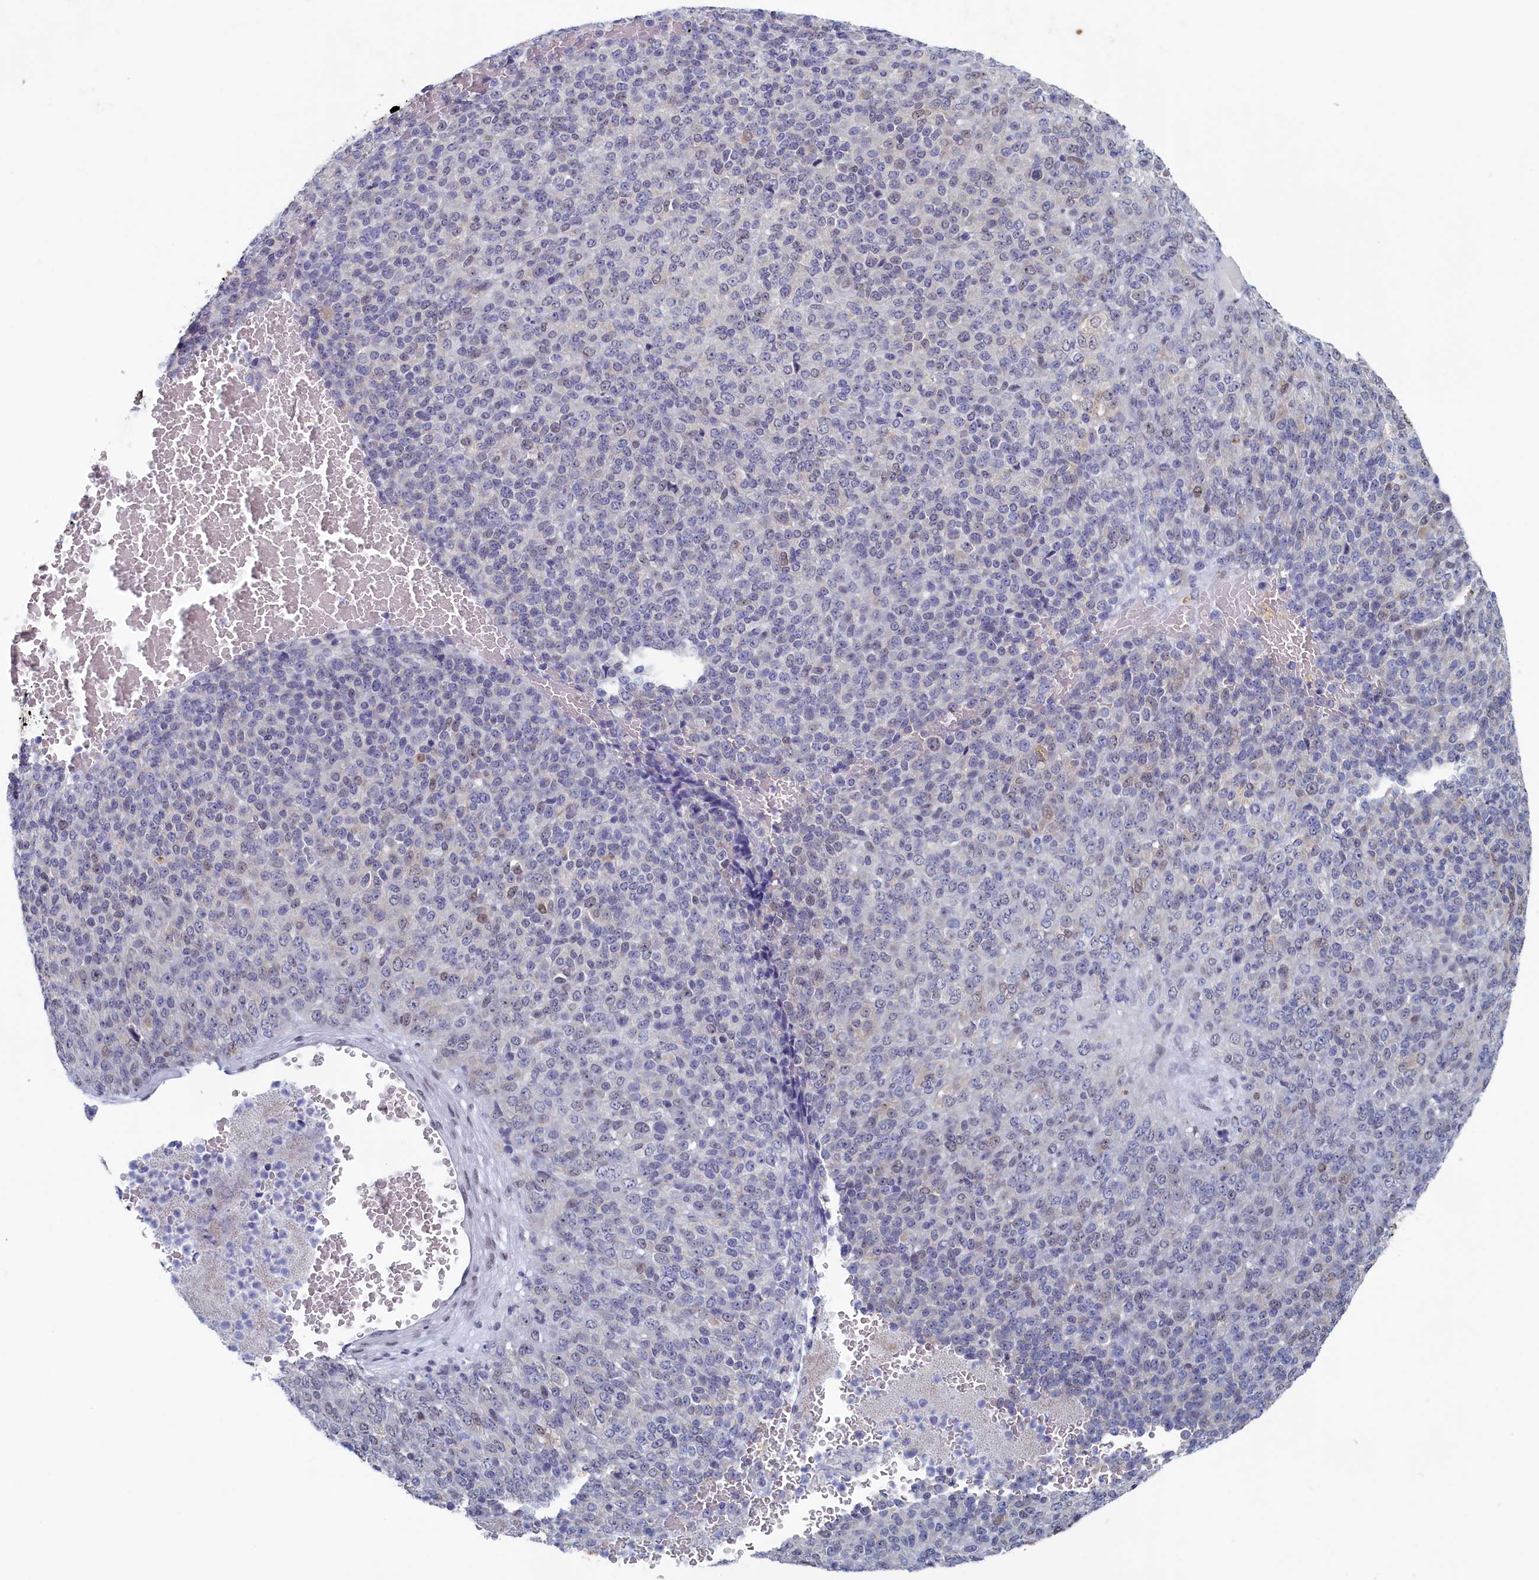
{"staining": {"intensity": "weak", "quantity": "25%-75%", "location": "nuclear"}, "tissue": "melanoma", "cell_type": "Tumor cells", "image_type": "cancer", "snomed": [{"axis": "morphology", "description": "Malignant melanoma, Metastatic site"}, {"axis": "topography", "description": "Brain"}], "caption": "Malignant melanoma (metastatic site) tissue exhibits weak nuclear staining in approximately 25%-75% of tumor cells", "gene": "WDR76", "patient": {"sex": "female", "age": 56}}